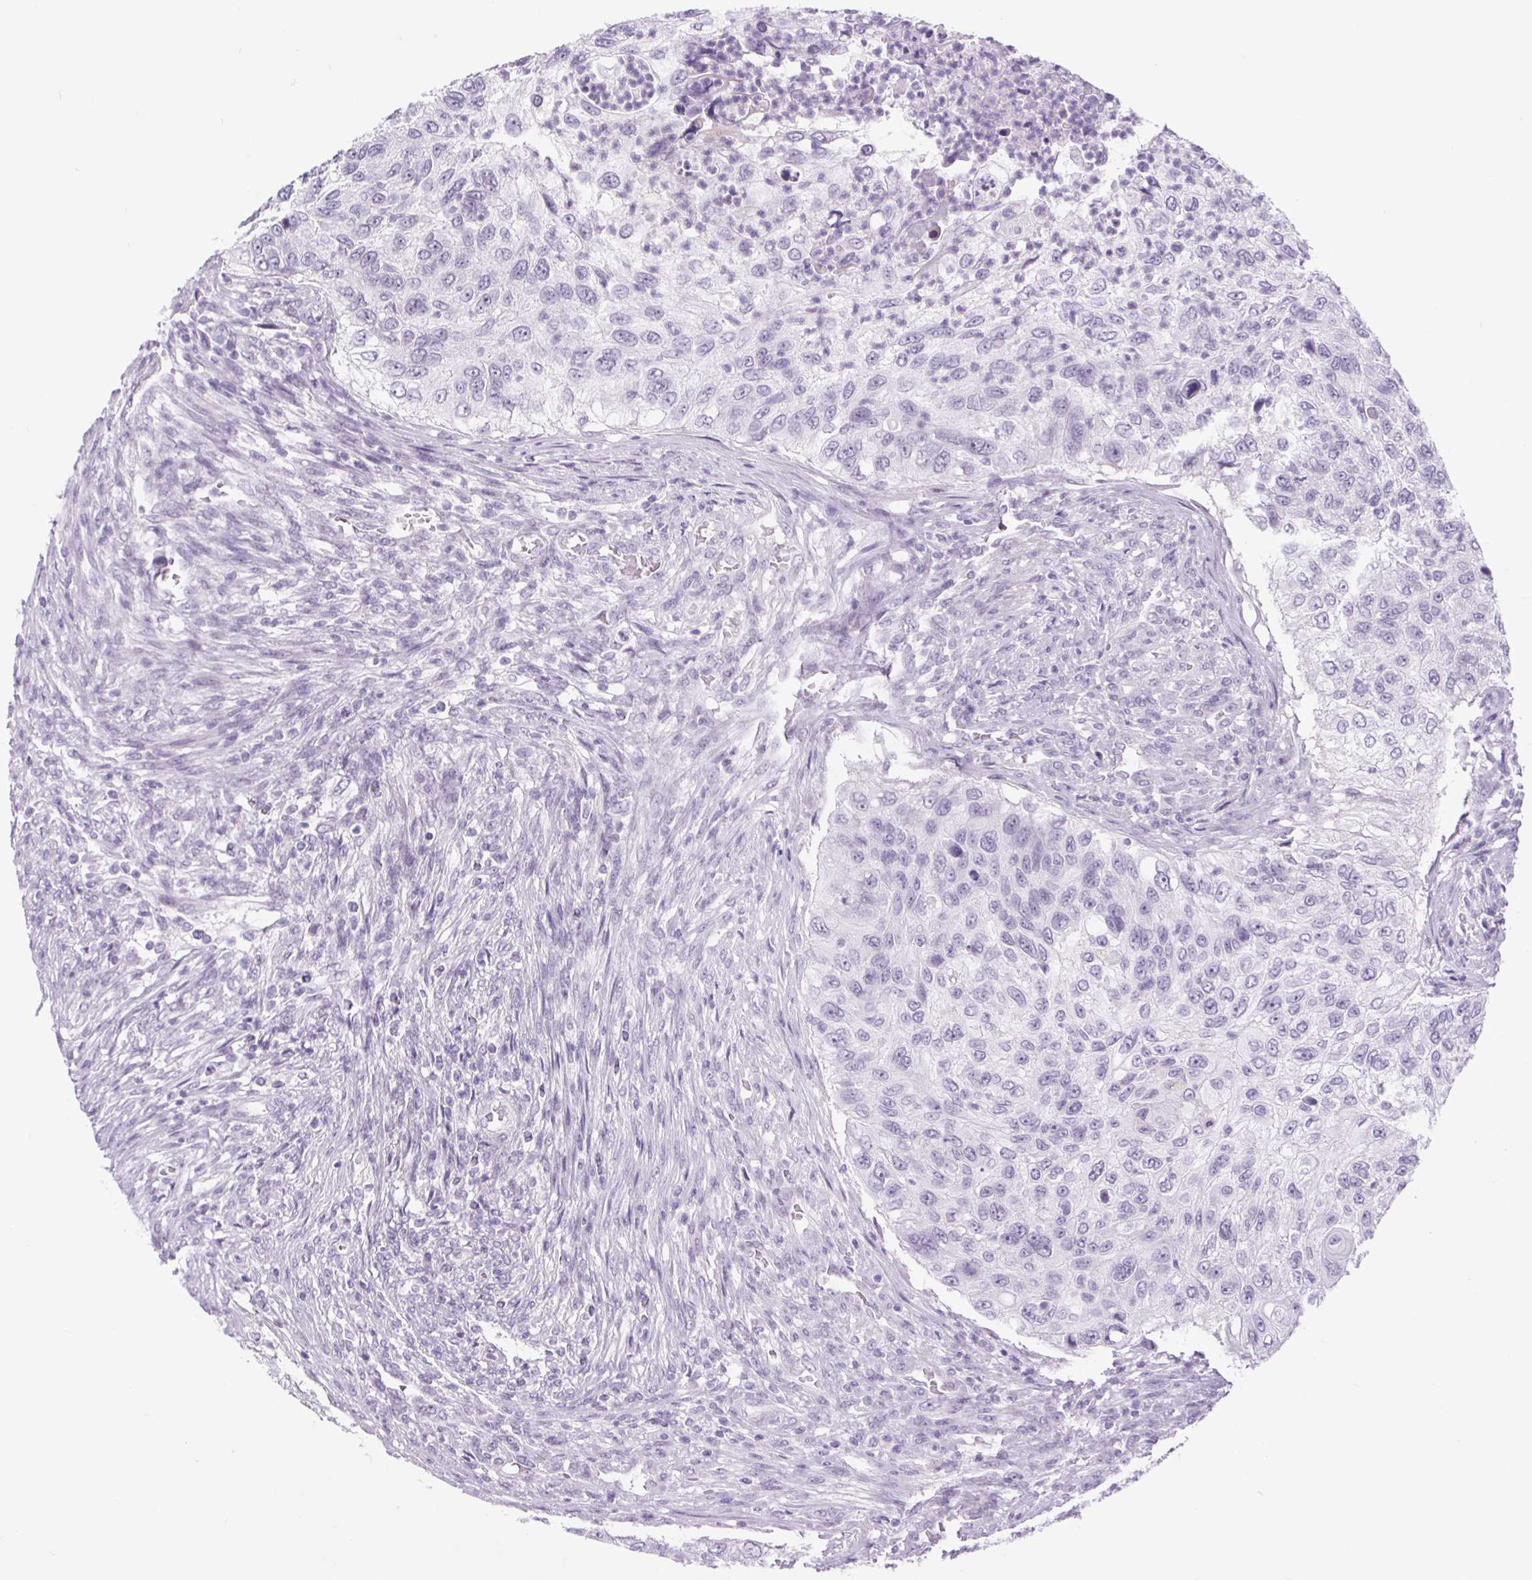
{"staining": {"intensity": "negative", "quantity": "none", "location": "none"}, "tissue": "urothelial cancer", "cell_type": "Tumor cells", "image_type": "cancer", "snomed": [{"axis": "morphology", "description": "Urothelial carcinoma, High grade"}, {"axis": "topography", "description": "Urinary bladder"}], "caption": "Immunohistochemistry (IHC) photomicrograph of neoplastic tissue: high-grade urothelial carcinoma stained with DAB (3,3'-diaminobenzidine) exhibits no significant protein positivity in tumor cells.", "gene": "BCAS1", "patient": {"sex": "female", "age": 60}}